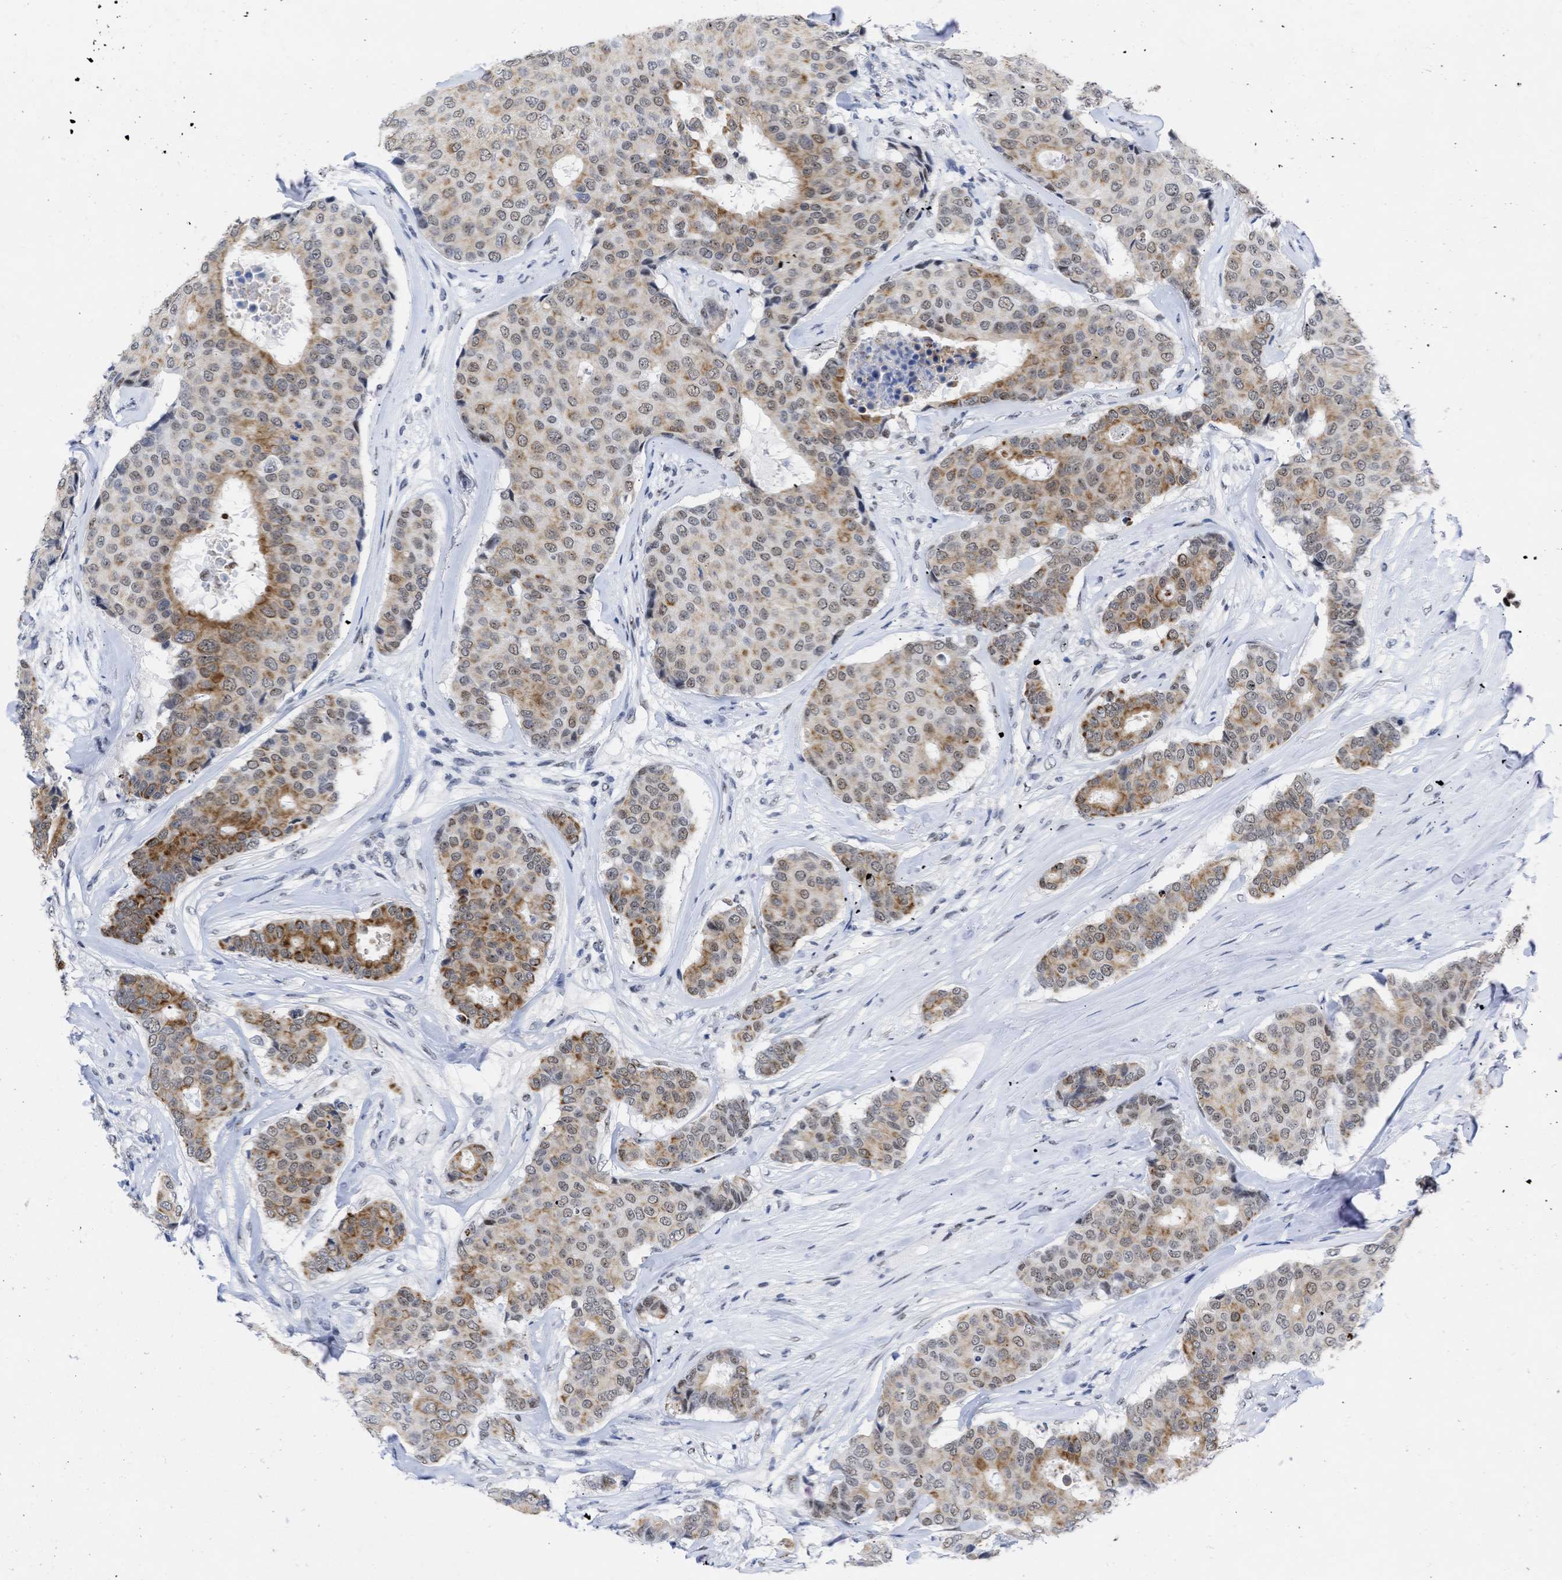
{"staining": {"intensity": "moderate", "quantity": ">75%", "location": "cytoplasmic/membranous,nuclear"}, "tissue": "breast cancer", "cell_type": "Tumor cells", "image_type": "cancer", "snomed": [{"axis": "morphology", "description": "Duct carcinoma"}, {"axis": "topography", "description": "Breast"}], "caption": "Intraductal carcinoma (breast) was stained to show a protein in brown. There is medium levels of moderate cytoplasmic/membranous and nuclear staining in approximately >75% of tumor cells. Ihc stains the protein of interest in brown and the nuclei are stained blue.", "gene": "DDX41", "patient": {"sex": "female", "age": 75}}